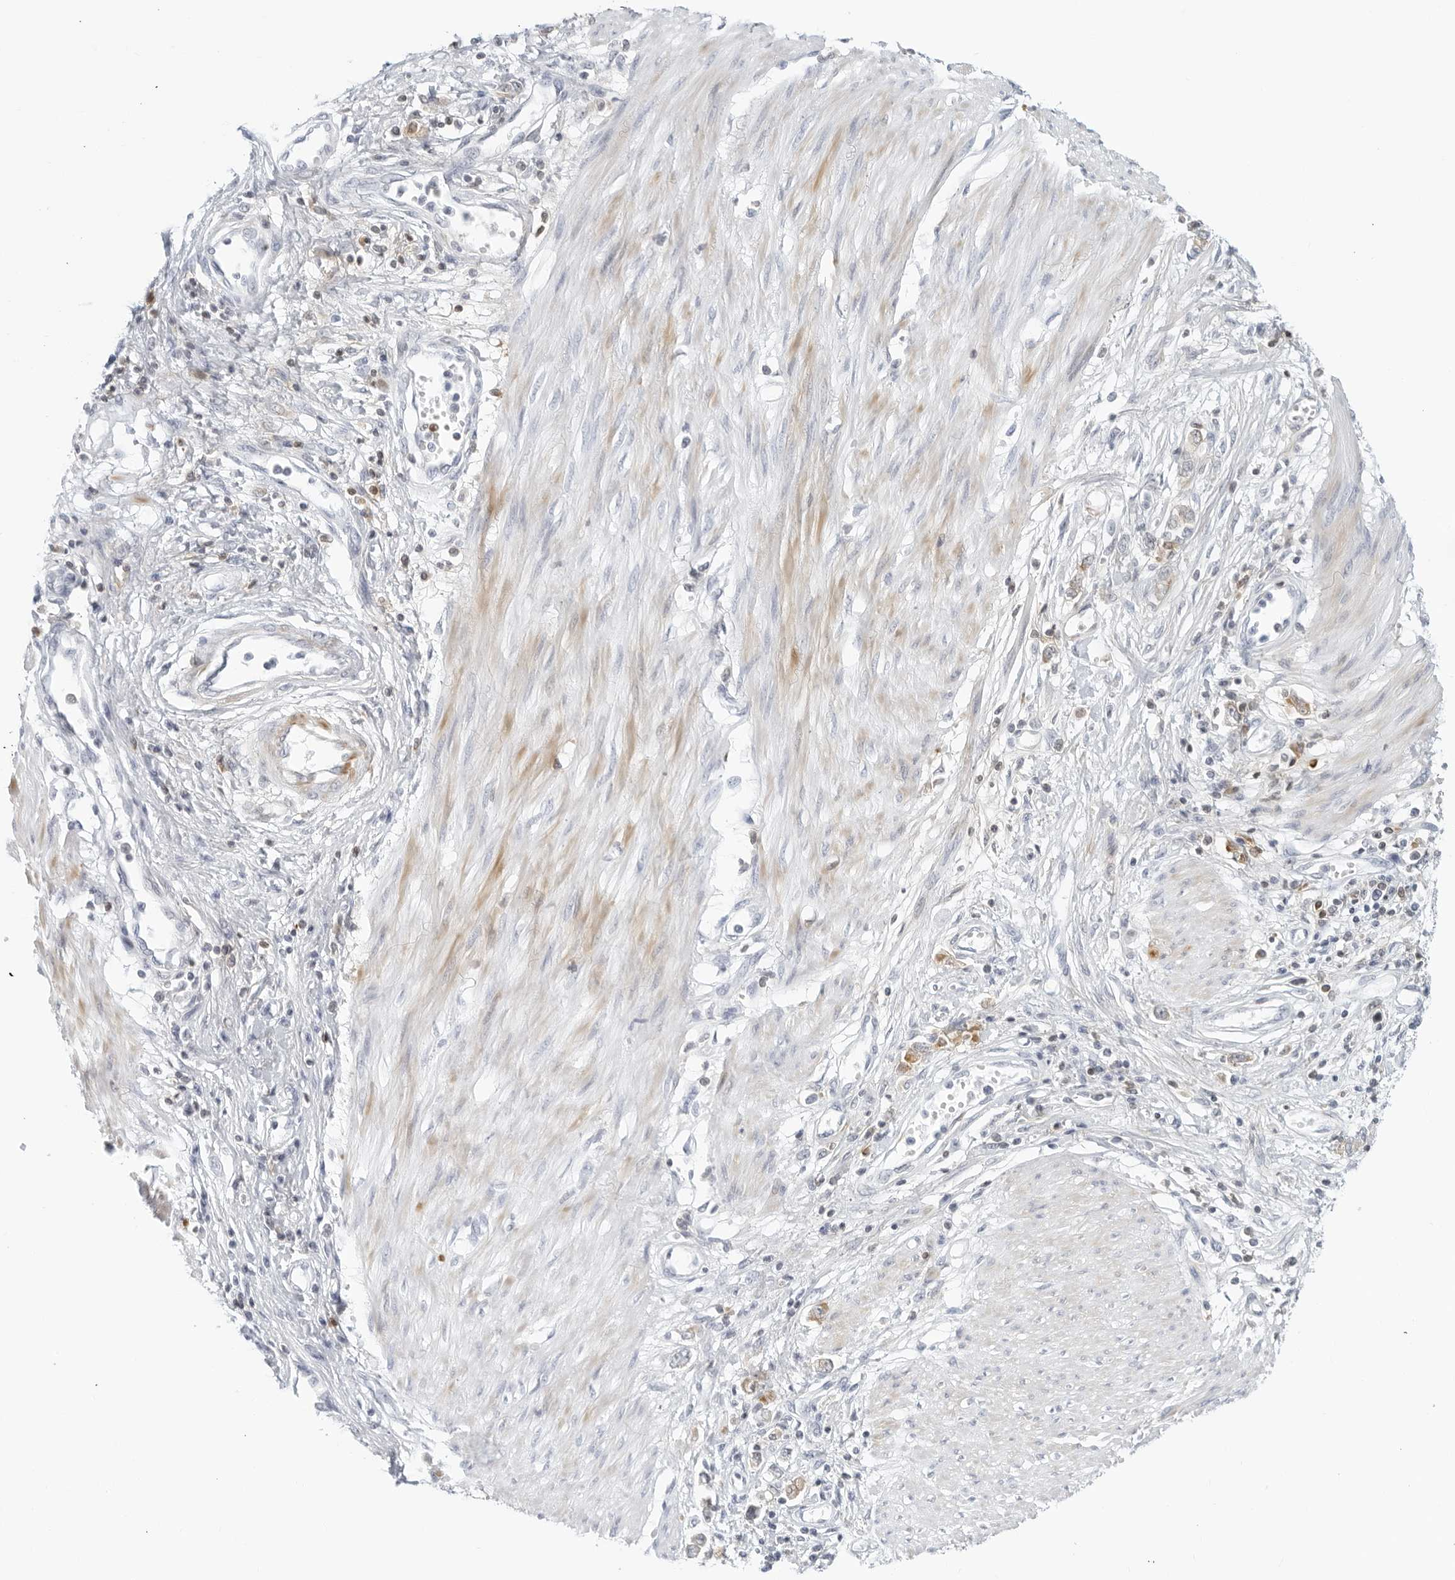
{"staining": {"intensity": "moderate", "quantity": "<25%", "location": "cytoplasmic/membranous"}, "tissue": "stomach cancer", "cell_type": "Tumor cells", "image_type": "cancer", "snomed": [{"axis": "morphology", "description": "Adenocarcinoma, NOS"}, {"axis": "topography", "description": "Stomach"}], "caption": "Adenocarcinoma (stomach) stained with a brown dye demonstrates moderate cytoplasmic/membranous positive expression in about <25% of tumor cells.", "gene": "FGG", "patient": {"sex": "female", "age": 76}}